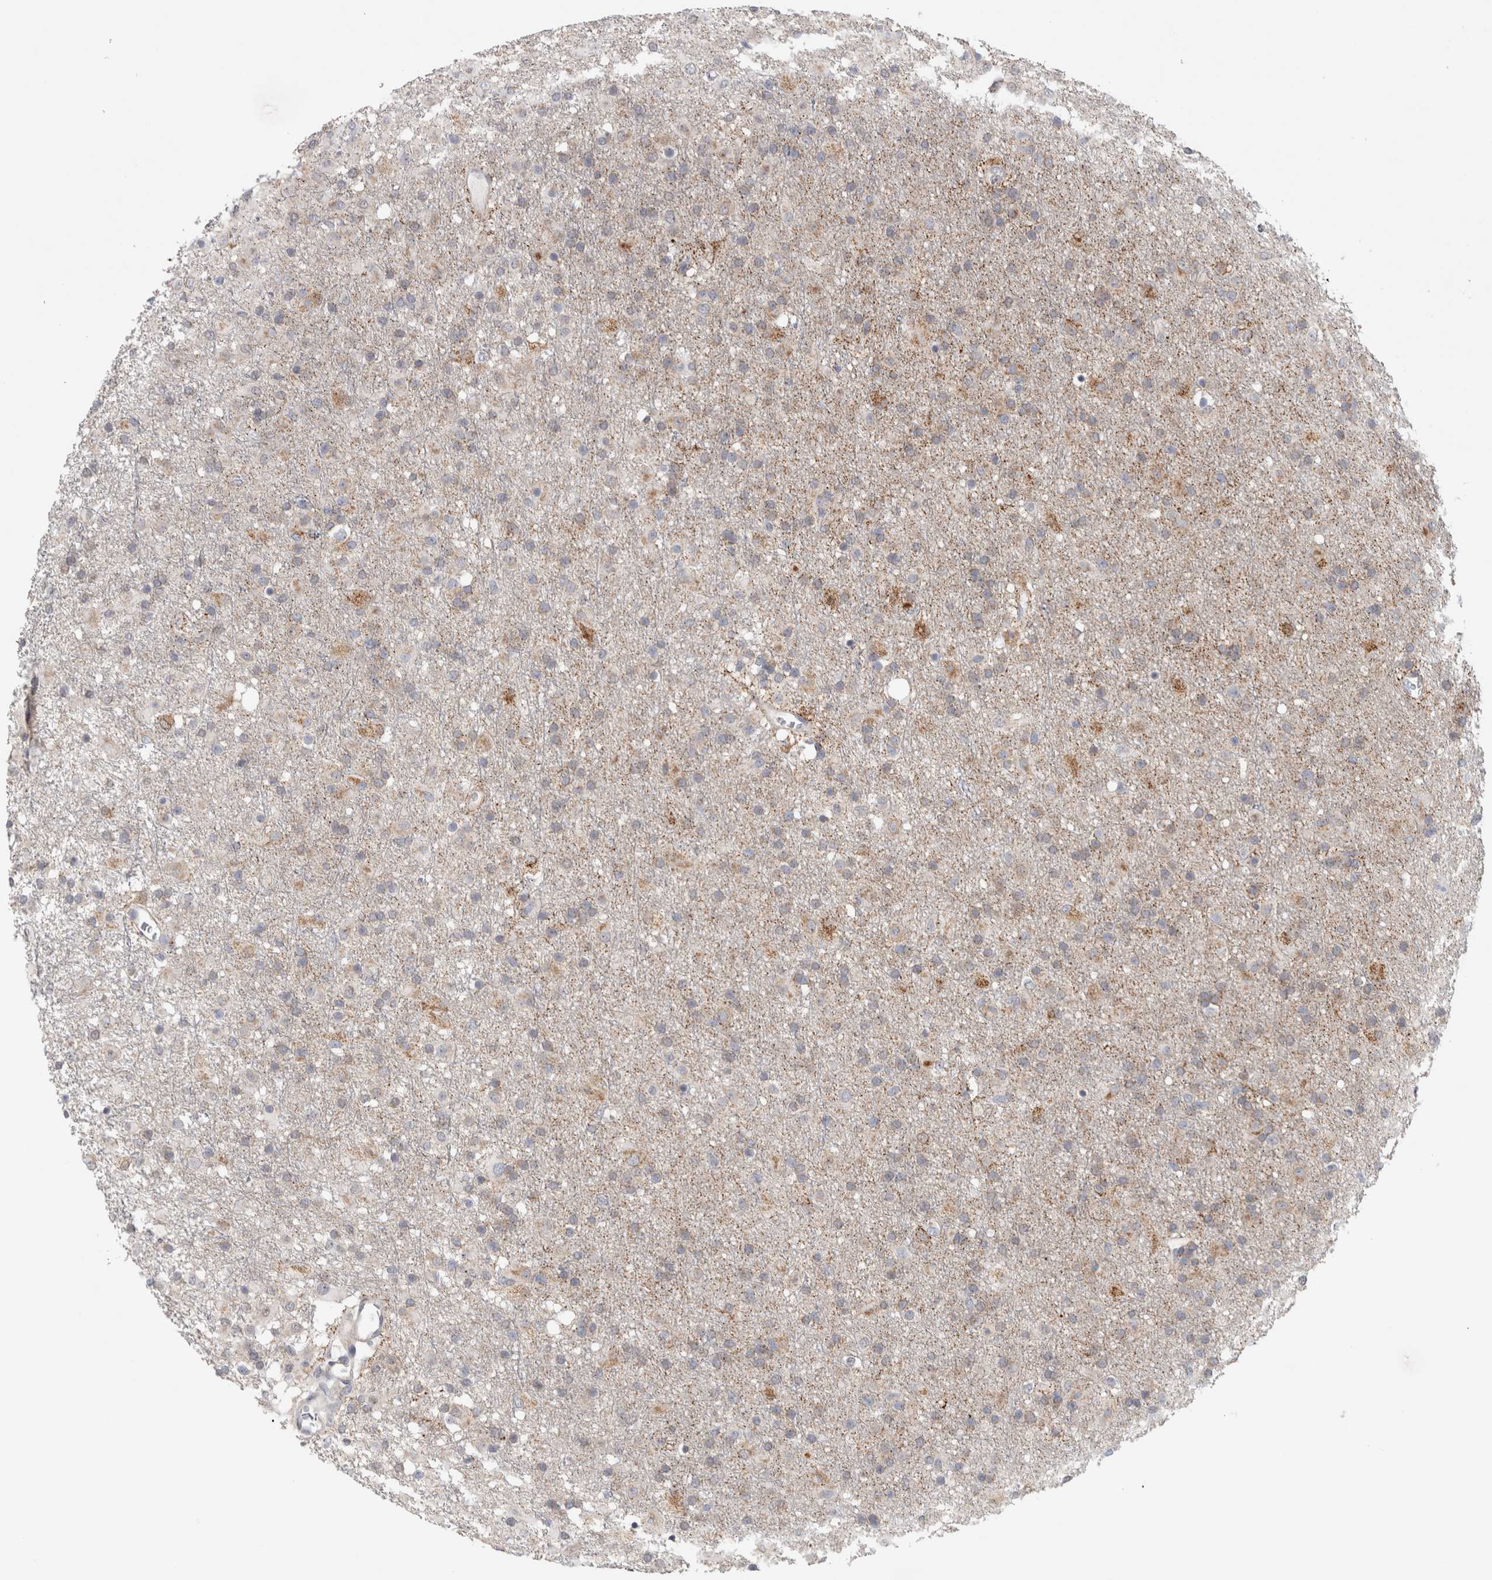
{"staining": {"intensity": "weak", "quantity": "<25%", "location": "cytoplasmic/membranous"}, "tissue": "glioma", "cell_type": "Tumor cells", "image_type": "cancer", "snomed": [{"axis": "morphology", "description": "Glioma, malignant, Low grade"}, {"axis": "topography", "description": "Brain"}], "caption": "The IHC image has no significant positivity in tumor cells of malignant glioma (low-grade) tissue.", "gene": "RAB18", "patient": {"sex": "male", "age": 65}}